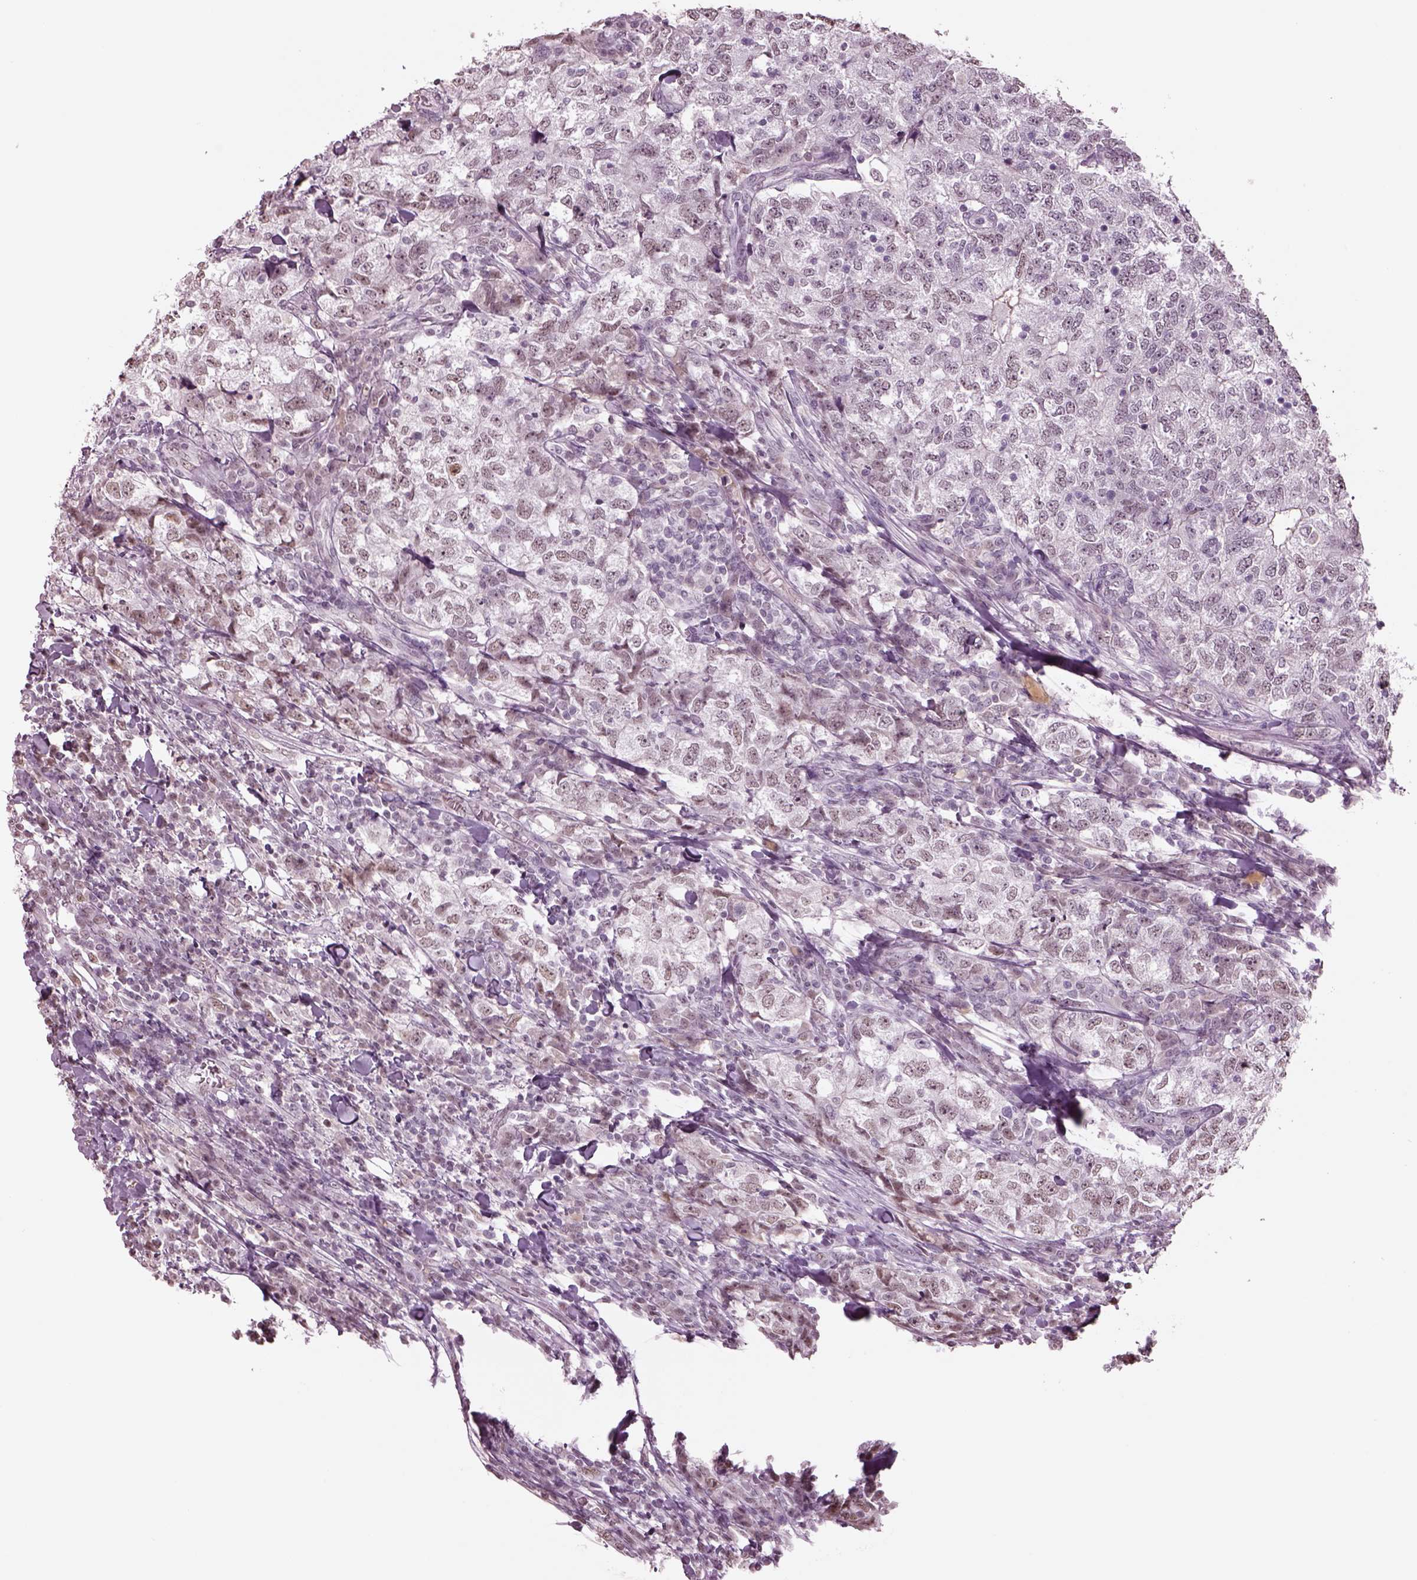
{"staining": {"intensity": "weak", "quantity": "25%-75%", "location": "nuclear"}, "tissue": "breast cancer", "cell_type": "Tumor cells", "image_type": "cancer", "snomed": [{"axis": "morphology", "description": "Duct carcinoma"}, {"axis": "topography", "description": "Breast"}], "caption": "Approximately 25%-75% of tumor cells in breast cancer demonstrate weak nuclear protein staining as visualized by brown immunohistochemical staining.", "gene": "SEPHS1", "patient": {"sex": "female", "age": 30}}